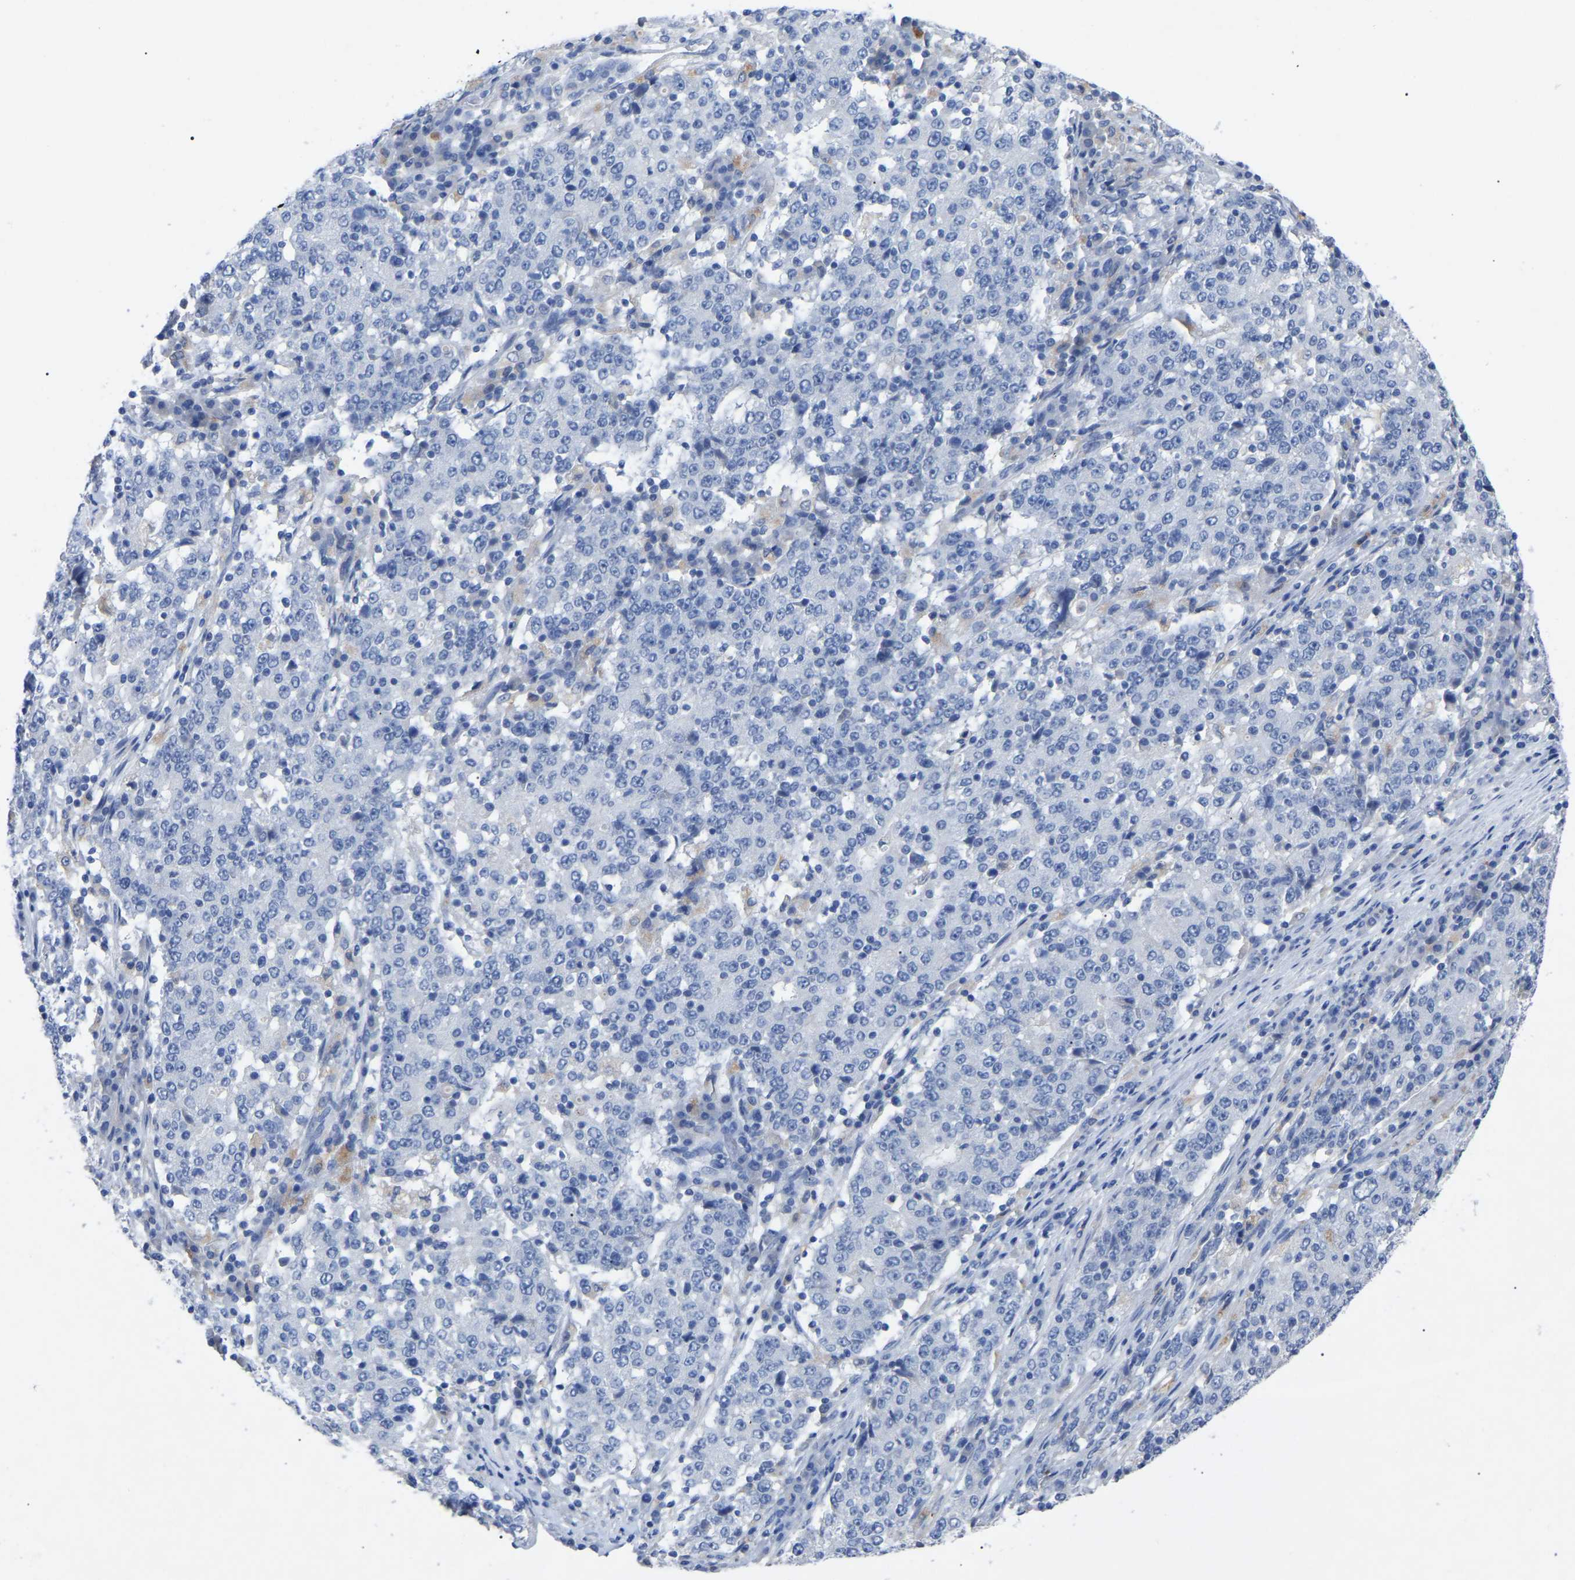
{"staining": {"intensity": "negative", "quantity": "none", "location": "none"}, "tissue": "stomach cancer", "cell_type": "Tumor cells", "image_type": "cancer", "snomed": [{"axis": "morphology", "description": "Adenocarcinoma, NOS"}, {"axis": "topography", "description": "Stomach"}], "caption": "Tumor cells show no significant protein positivity in stomach cancer (adenocarcinoma).", "gene": "SMPD2", "patient": {"sex": "male", "age": 59}}